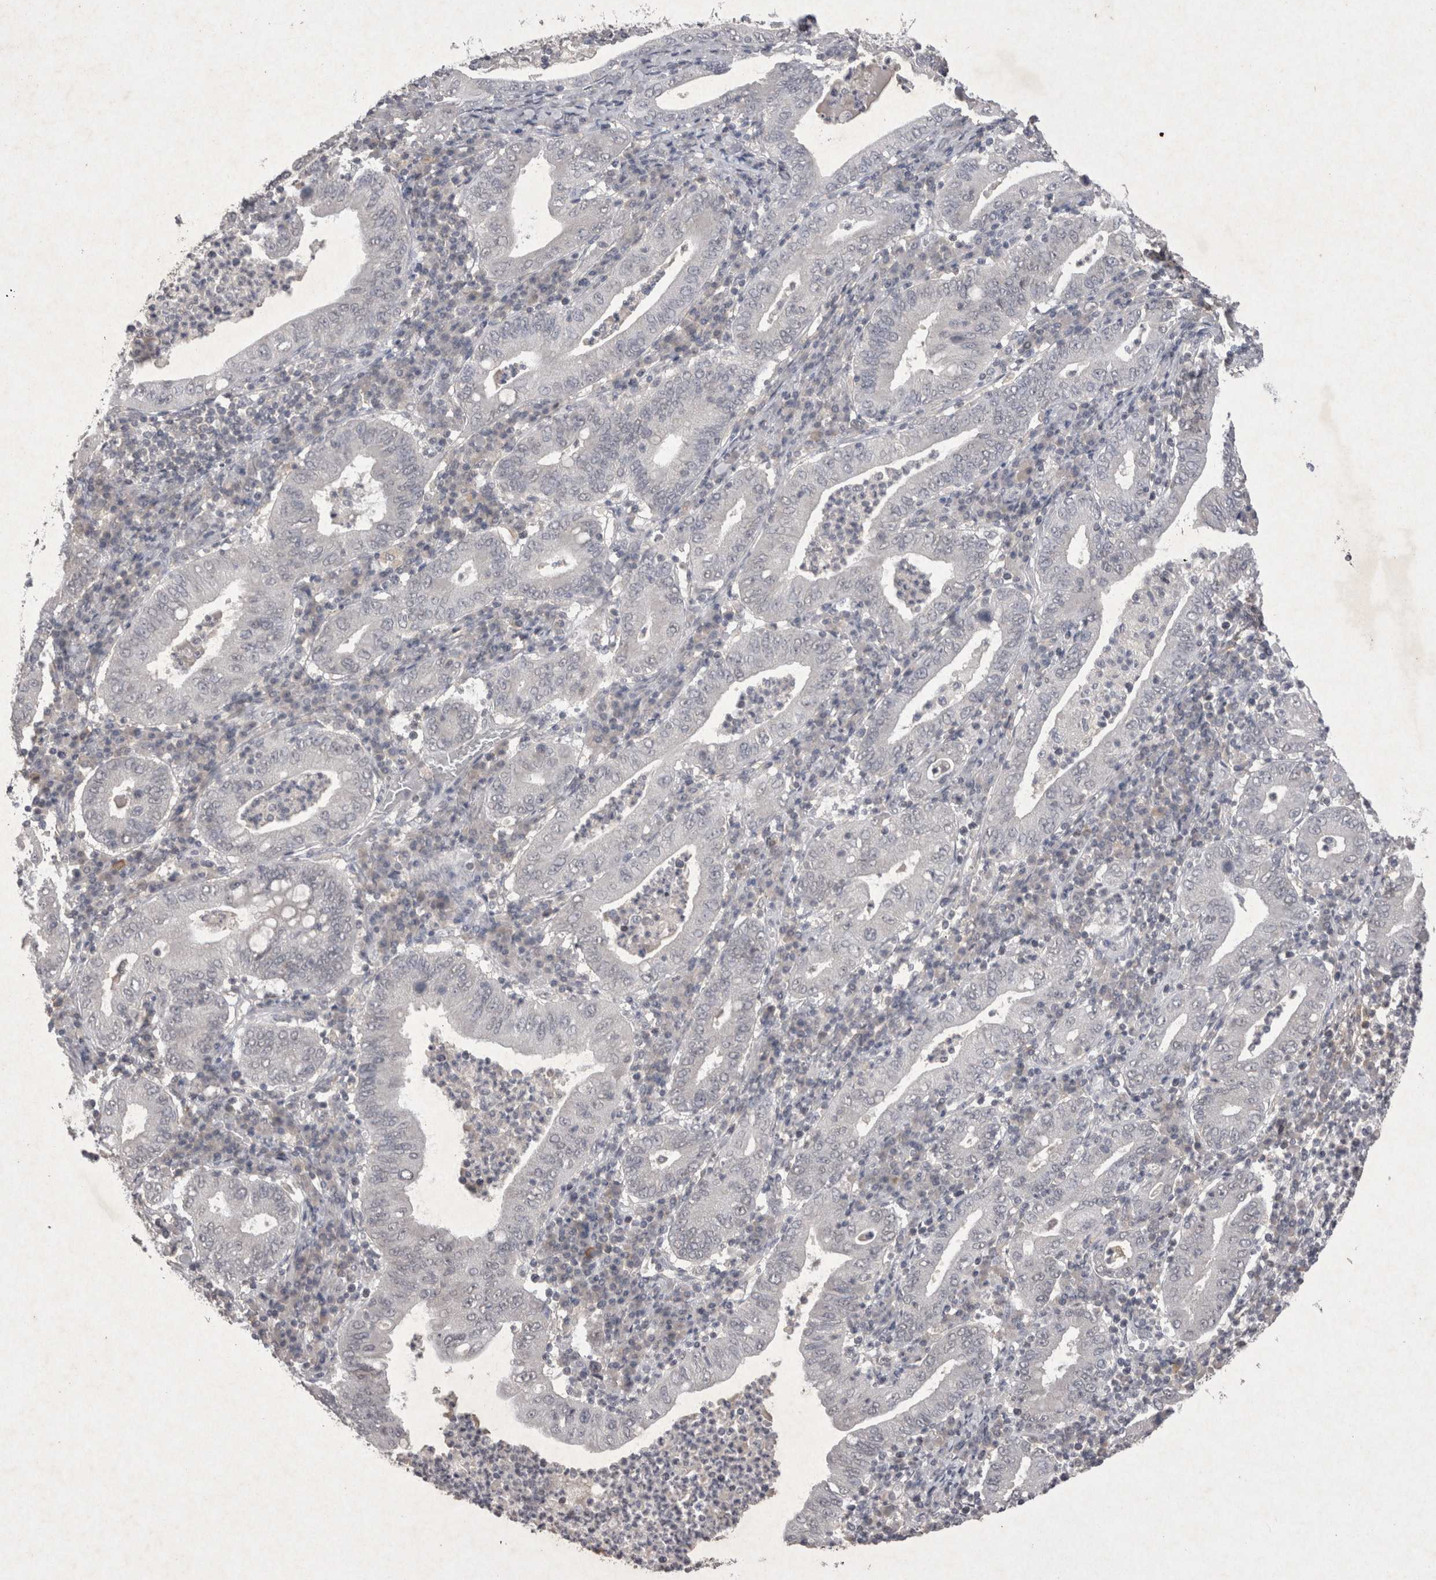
{"staining": {"intensity": "negative", "quantity": "none", "location": "none"}, "tissue": "stomach cancer", "cell_type": "Tumor cells", "image_type": "cancer", "snomed": [{"axis": "morphology", "description": "Normal tissue, NOS"}, {"axis": "morphology", "description": "Adenocarcinoma, NOS"}, {"axis": "topography", "description": "Esophagus"}, {"axis": "topography", "description": "Stomach, upper"}, {"axis": "topography", "description": "Peripheral nerve tissue"}], "caption": "The photomicrograph demonstrates no significant expression in tumor cells of adenocarcinoma (stomach).", "gene": "LYVE1", "patient": {"sex": "male", "age": 62}}